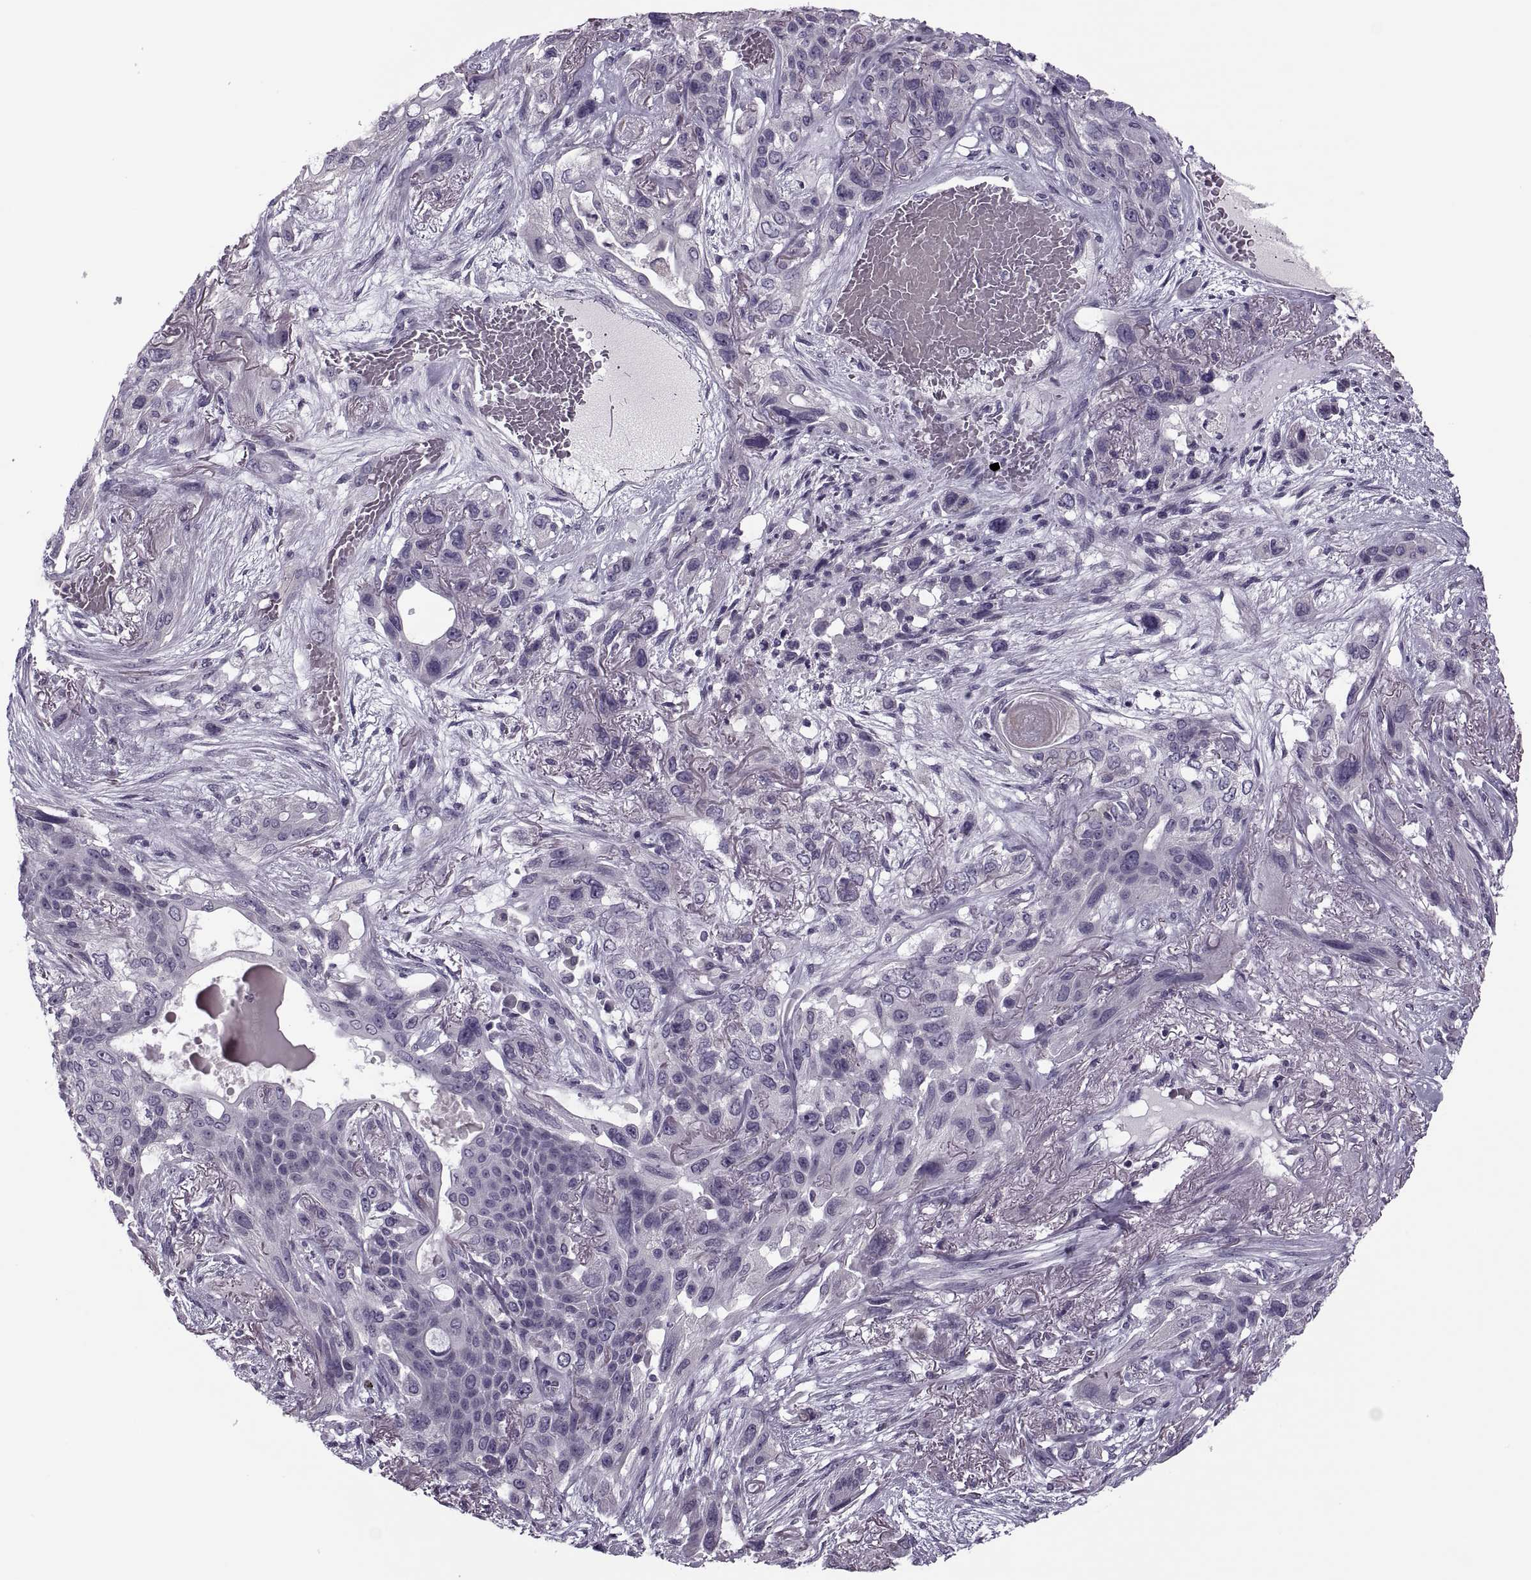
{"staining": {"intensity": "negative", "quantity": "none", "location": "none"}, "tissue": "lung cancer", "cell_type": "Tumor cells", "image_type": "cancer", "snomed": [{"axis": "morphology", "description": "Squamous cell carcinoma, NOS"}, {"axis": "topography", "description": "Lung"}], "caption": "High power microscopy image of an immunohistochemistry image of lung cancer, revealing no significant expression in tumor cells.", "gene": "PRSS54", "patient": {"sex": "female", "age": 70}}